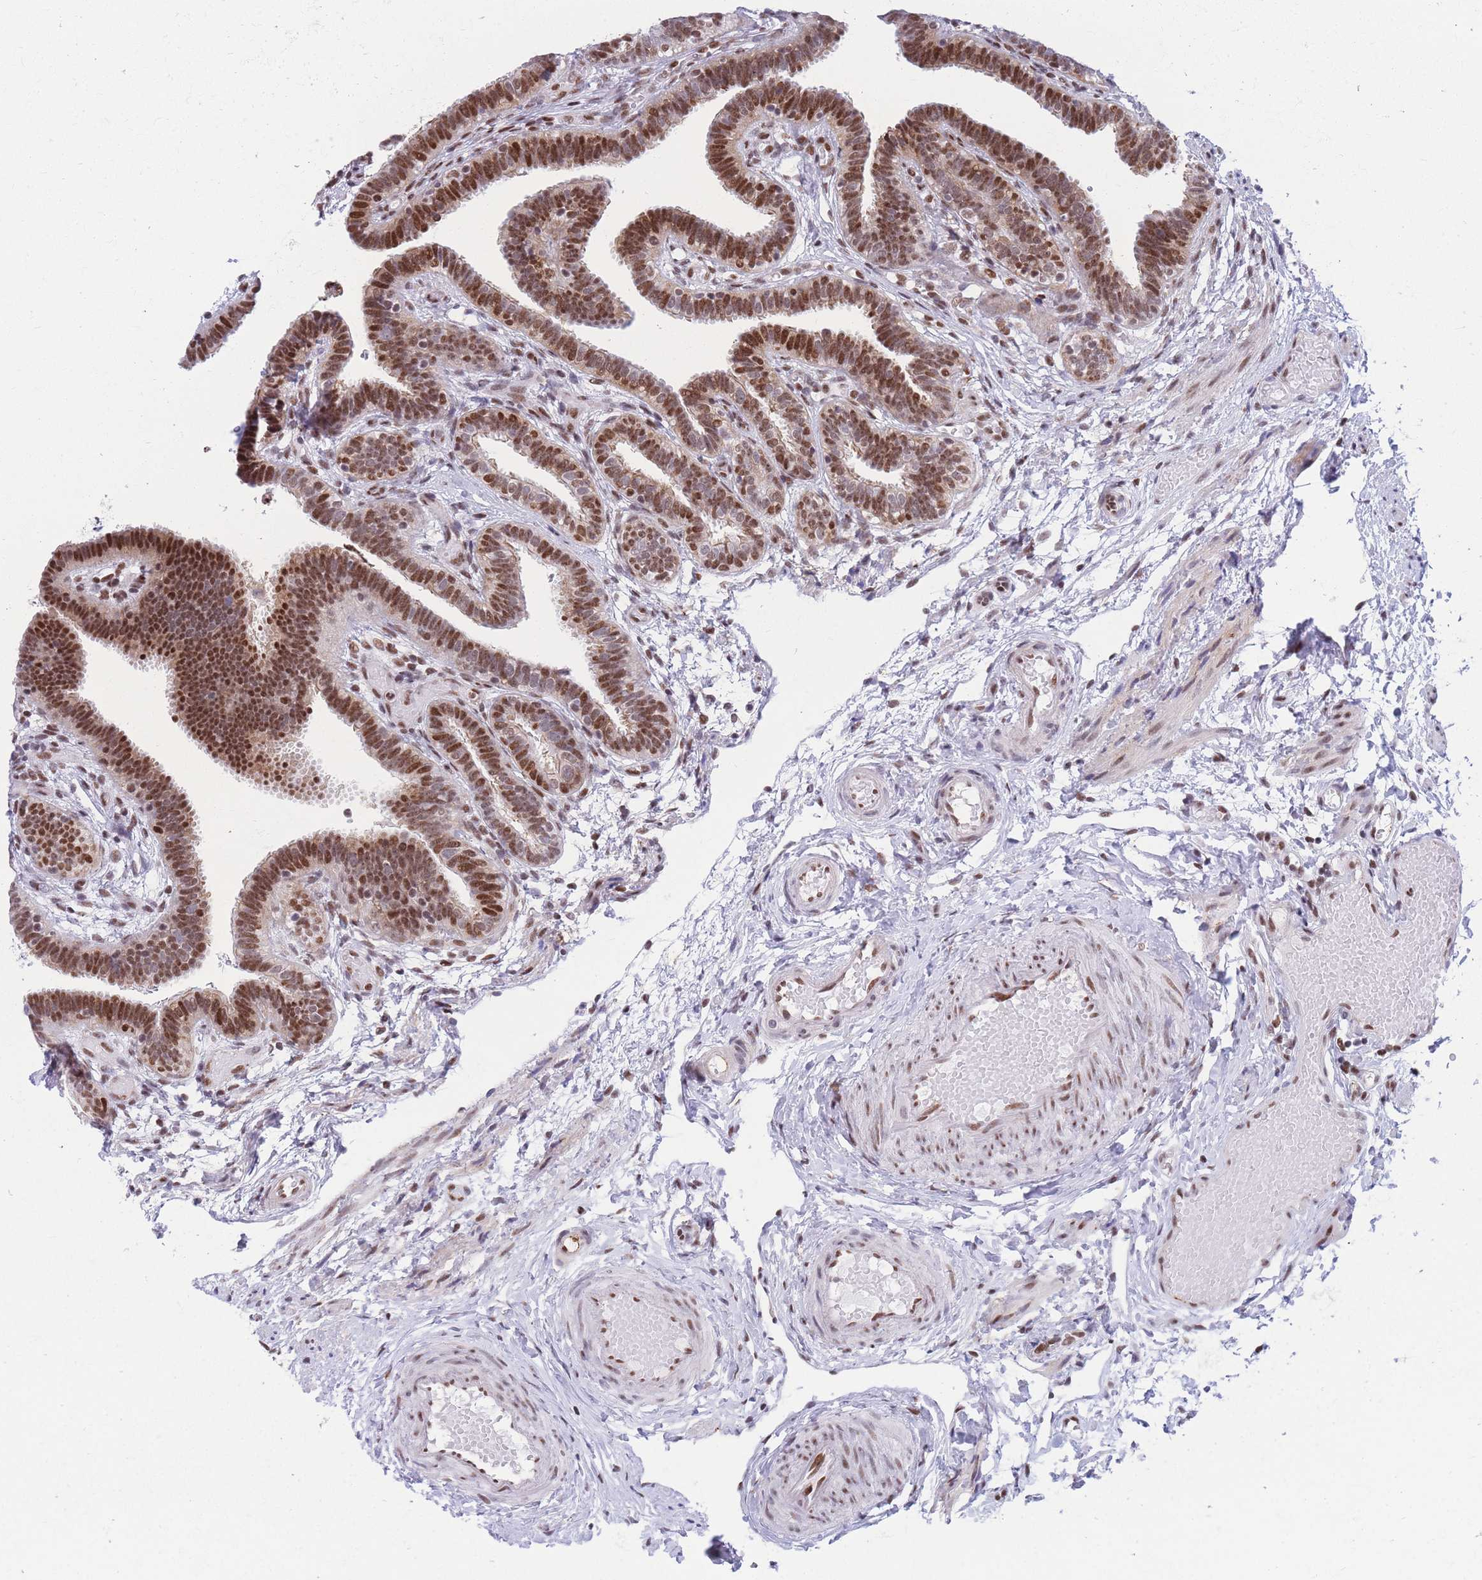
{"staining": {"intensity": "strong", "quantity": ">75%", "location": "nuclear"}, "tissue": "fallopian tube", "cell_type": "Glandular cells", "image_type": "normal", "snomed": [{"axis": "morphology", "description": "Normal tissue, NOS"}, {"axis": "topography", "description": "Fallopian tube"}], "caption": "Immunohistochemical staining of benign fallopian tube displays high levels of strong nuclear staining in approximately >75% of glandular cells.", "gene": "DNAJC3", "patient": {"sex": "female", "age": 37}}